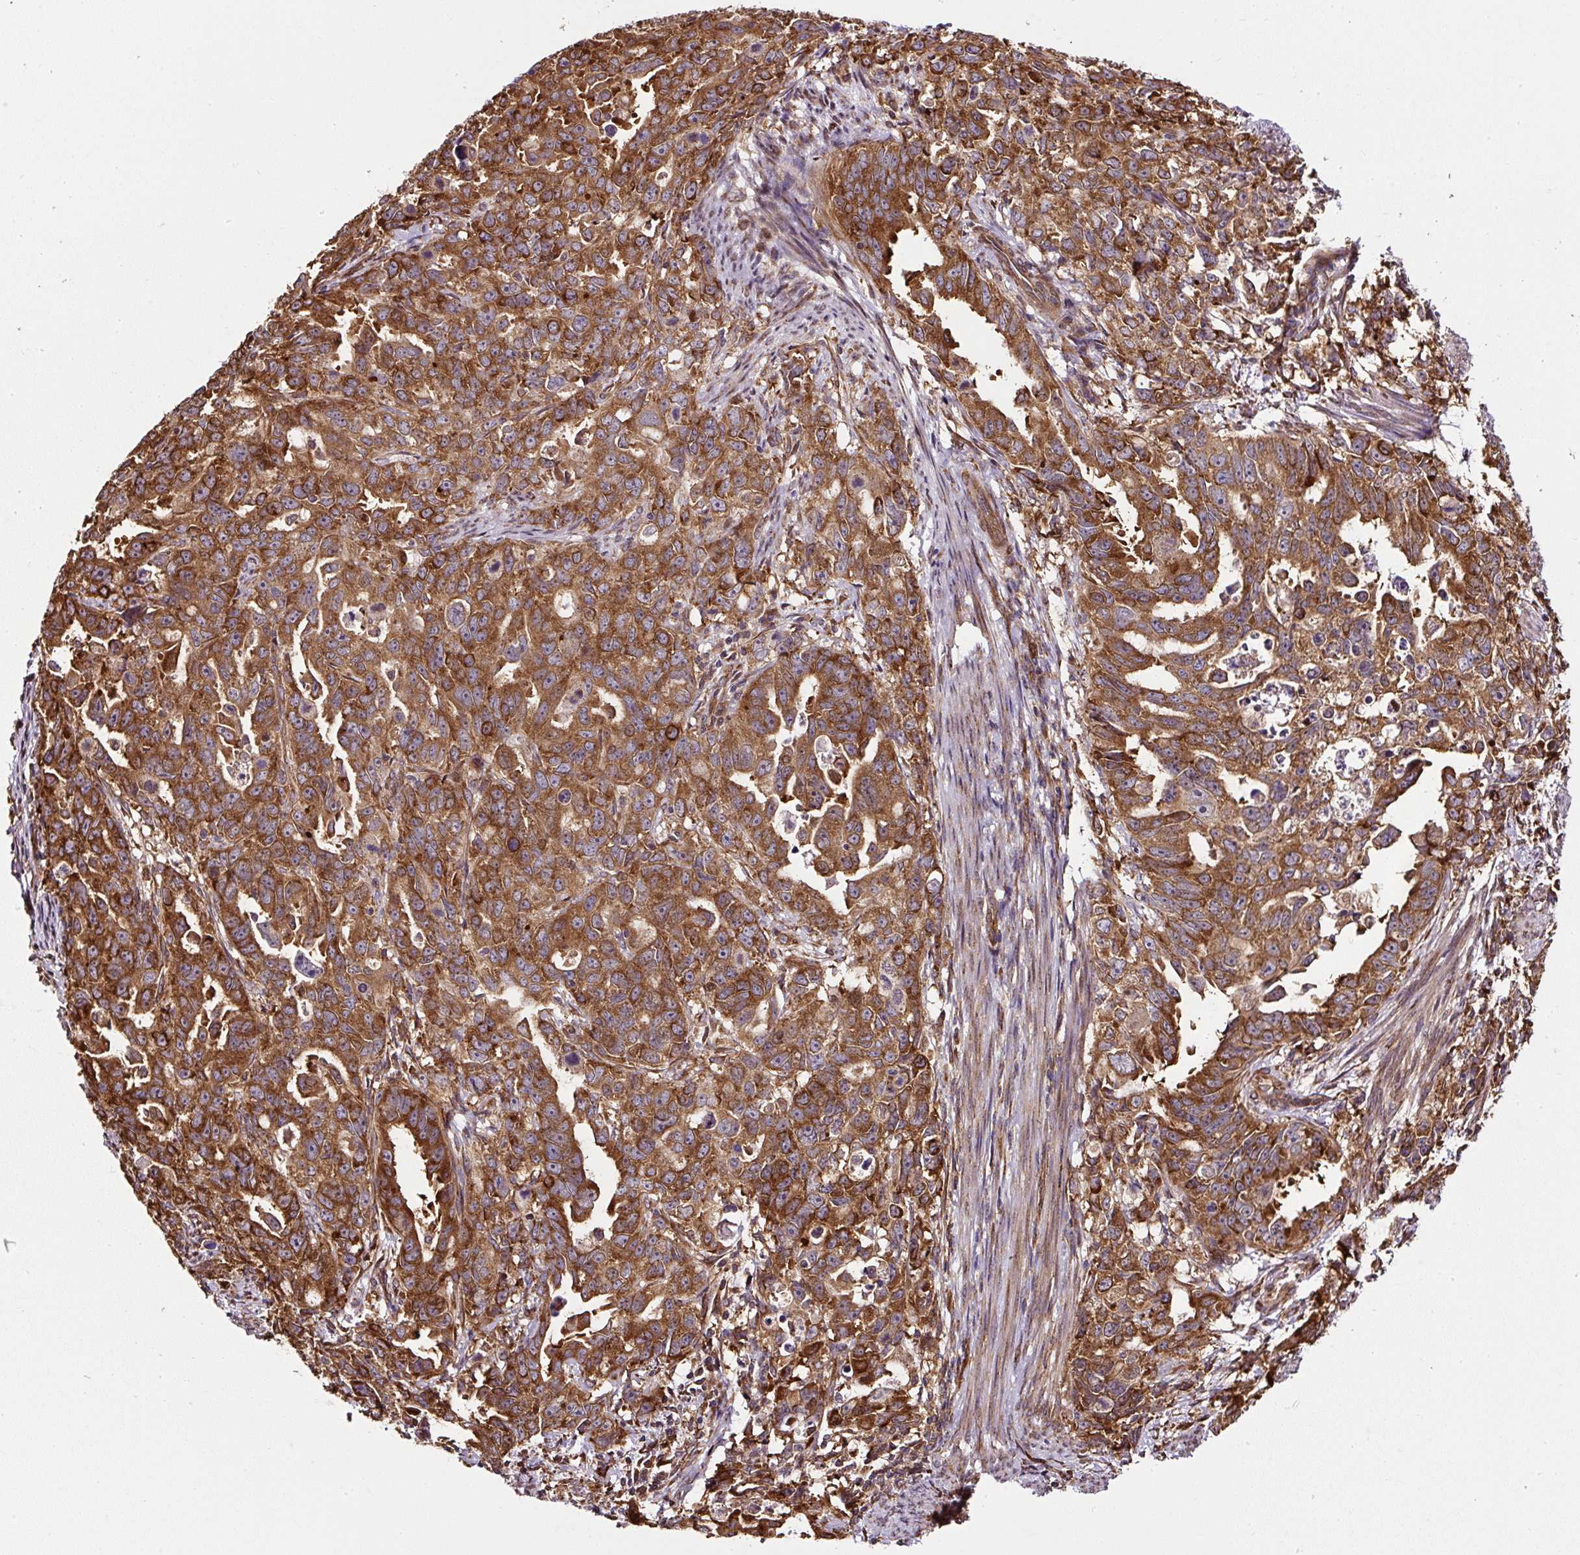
{"staining": {"intensity": "strong", "quantity": ">75%", "location": "cytoplasmic/membranous"}, "tissue": "endometrial cancer", "cell_type": "Tumor cells", "image_type": "cancer", "snomed": [{"axis": "morphology", "description": "Adenocarcinoma, NOS"}, {"axis": "topography", "description": "Endometrium"}], "caption": "Immunohistochemical staining of endometrial cancer reveals strong cytoplasmic/membranous protein staining in approximately >75% of tumor cells.", "gene": "KDM4E", "patient": {"sex": "female", "age": 65}}